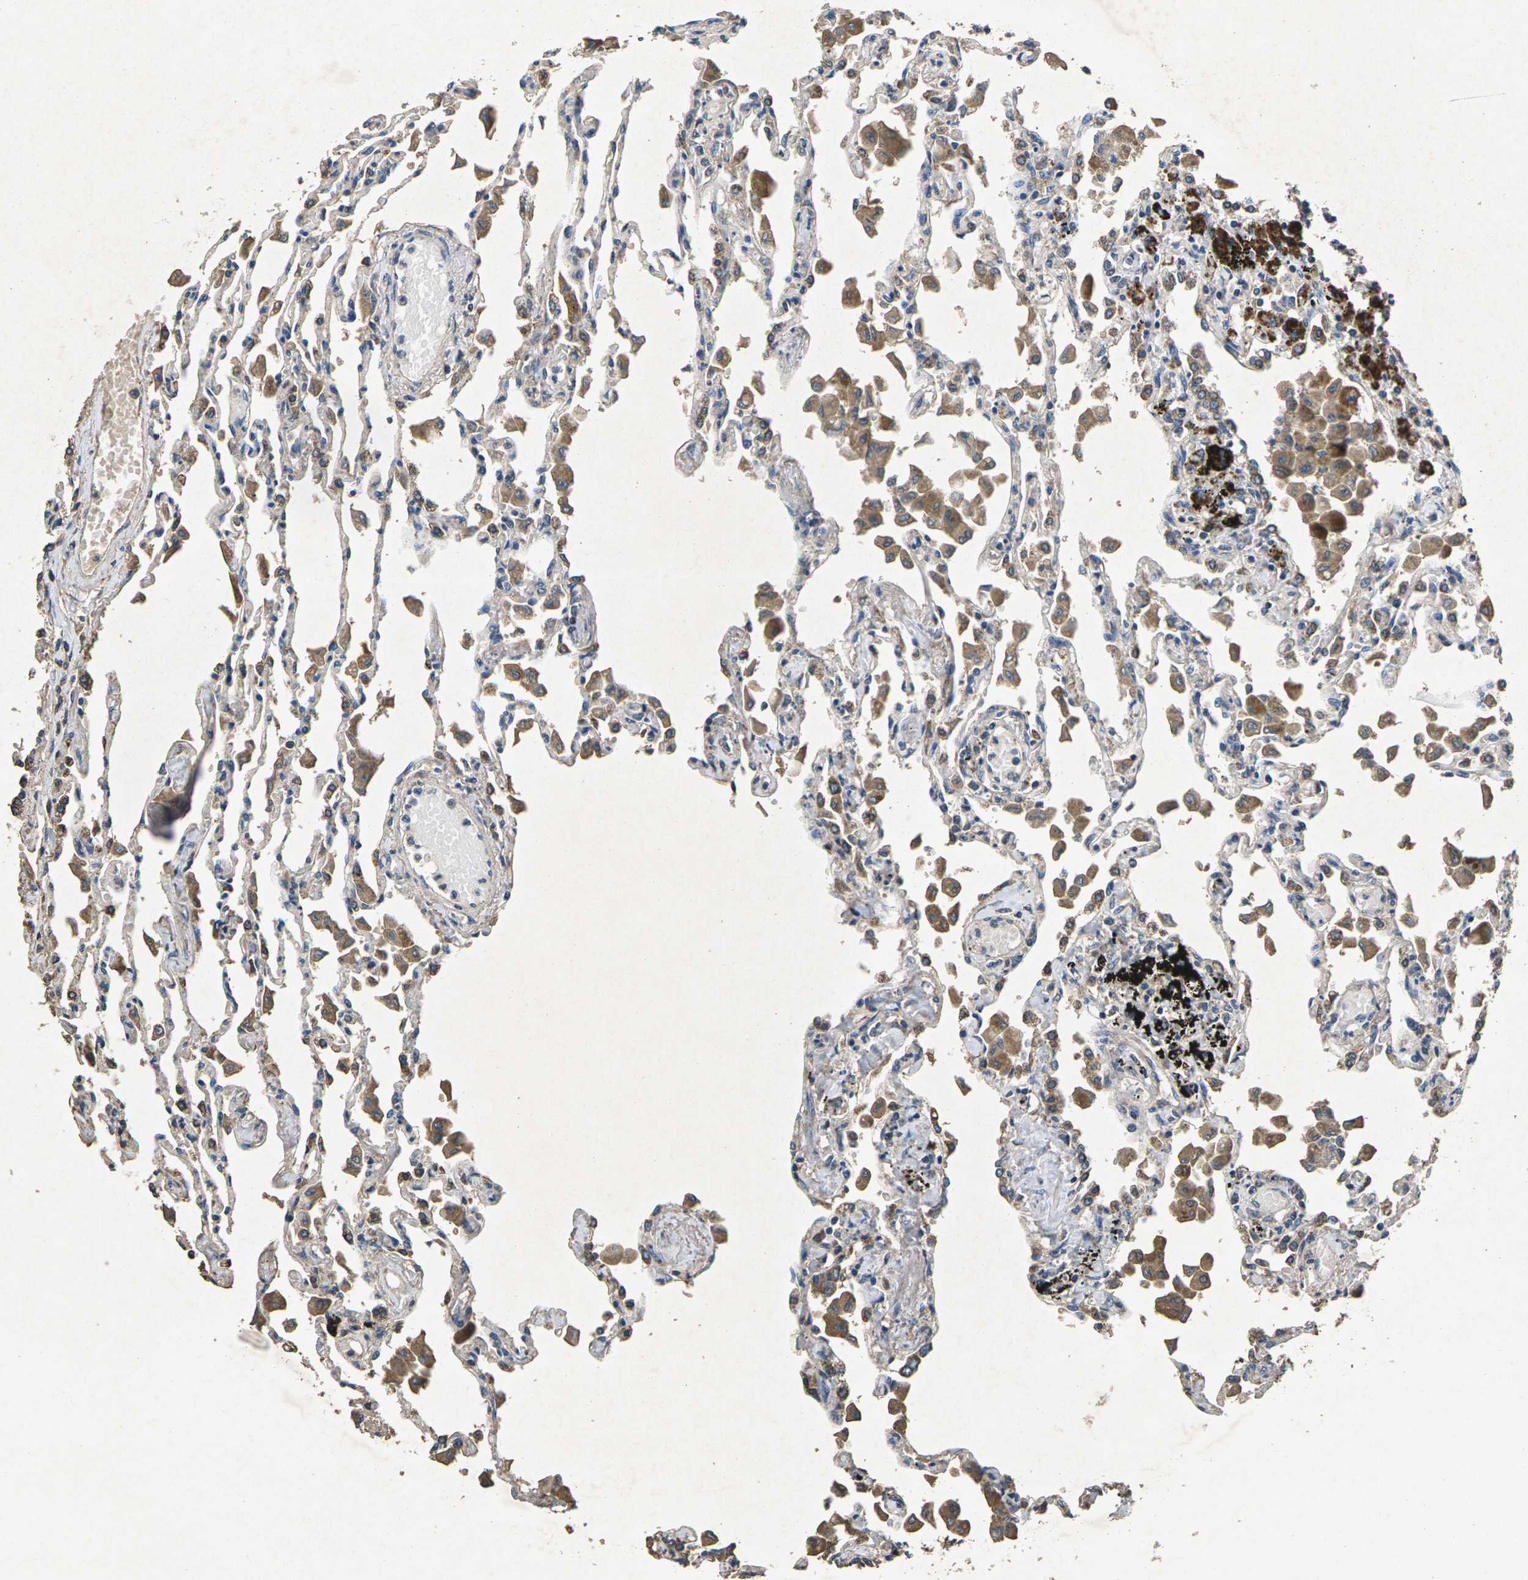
{"staining": {"intensity": "weak", "quantity": "25%-75%", "location": "cytoplasmic/membranous"}, "tissue": "lung", "cell_type": "Alveolar cells", "image_type": "normal", "snomed": [{"axis": "morphology", "description": "Normal tissue, NOS"}, {"axis": "topography", "description": "Bronchus"}, {"axis": "topography", "description": "Lung"}], "caption": "Immunohistochemical staining of normal lung demonstrates 25%-75% levels of weak cytoplasmic/membranous protein expression in about 25%-75% of alveolar cells. Ihc stains the protein of interest in brown and the nuclei are stained blue.", "gene": "B4GAT1", "patient": {"sex": "female", "age": 49}}